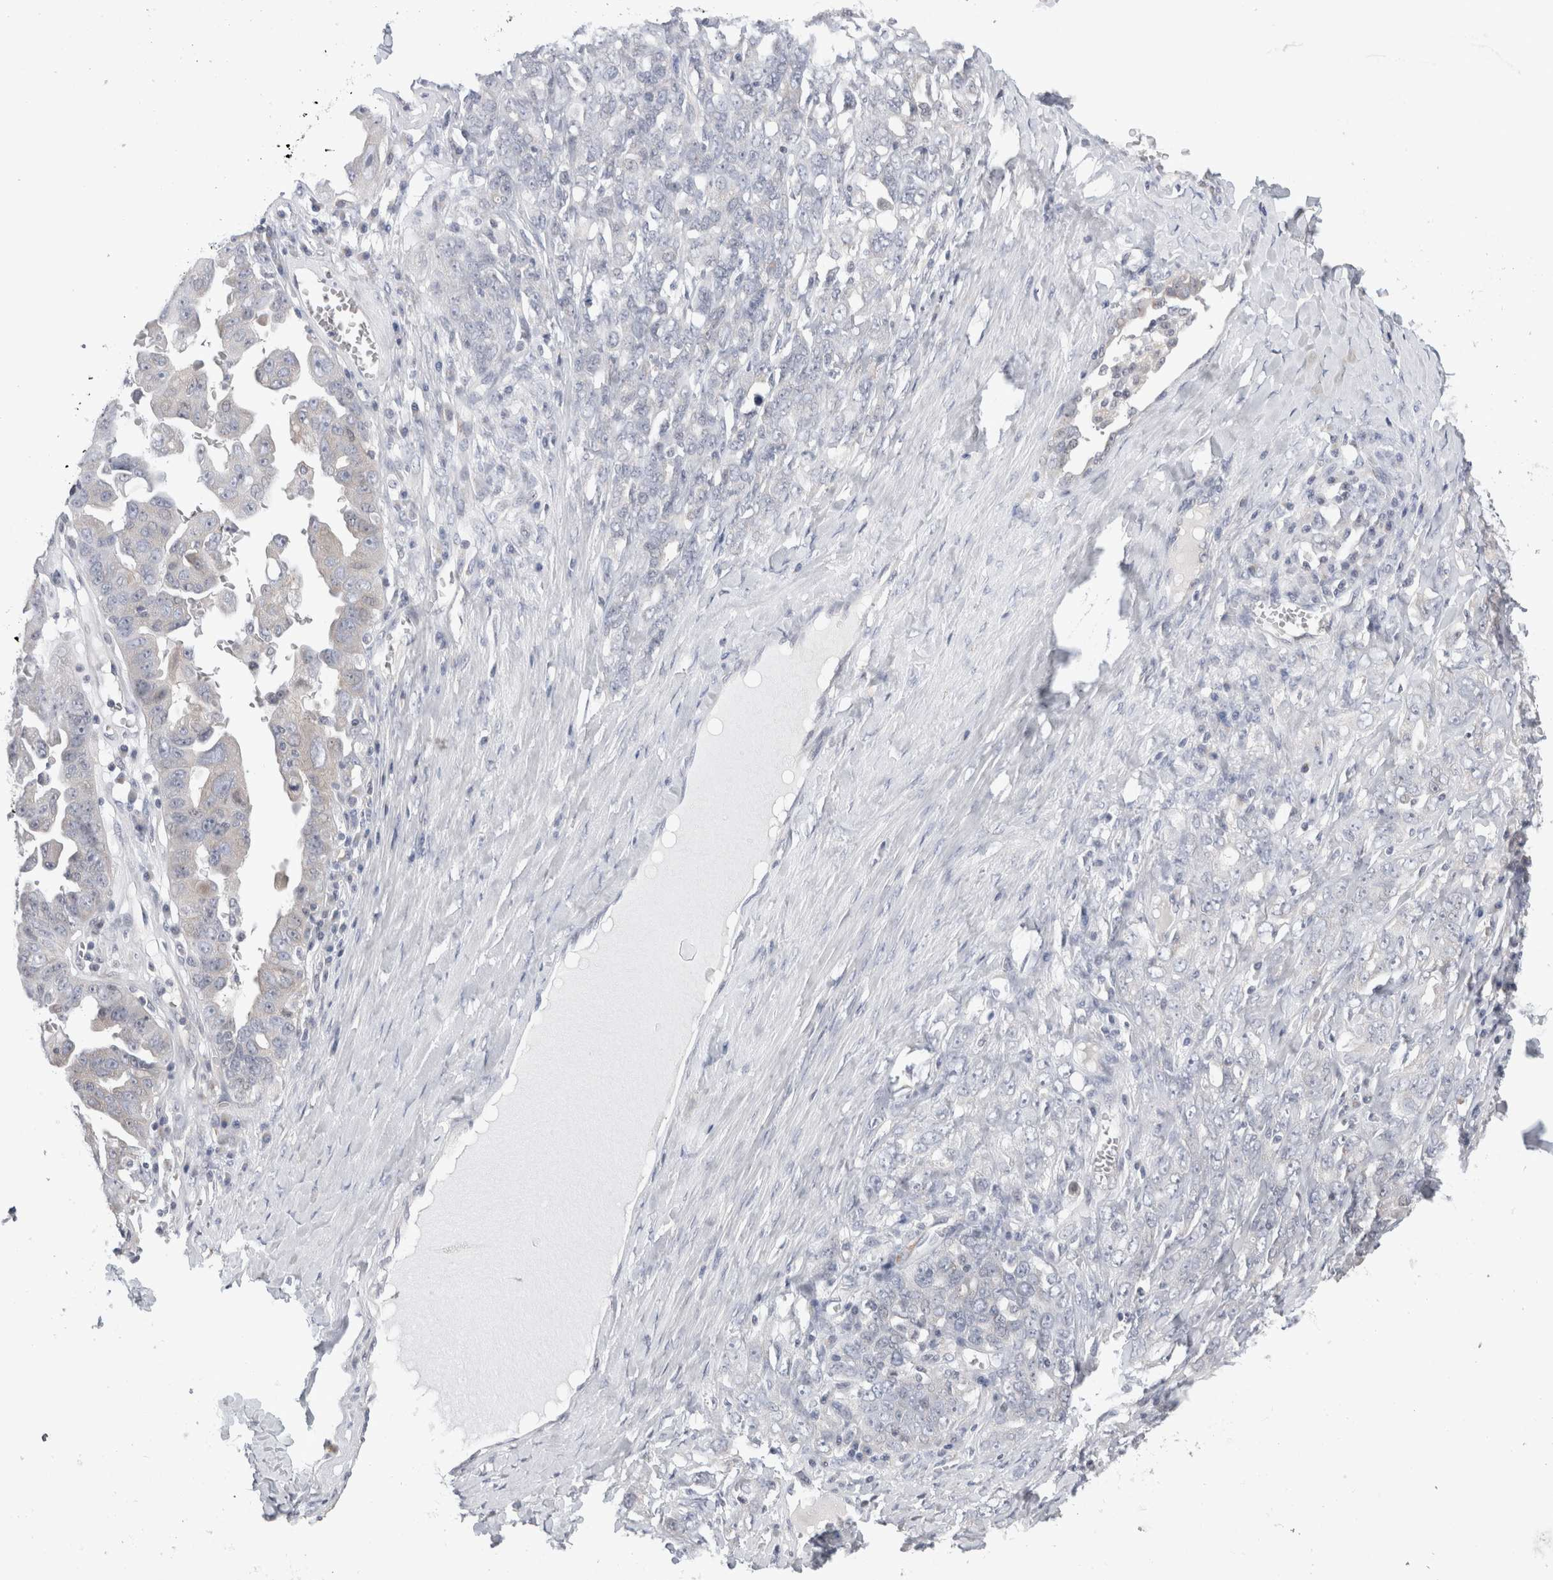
{"staining": {"intensity": "negative", "quantity": "none", "location": "none"}, "tissue": "ovarian cancer", "cell_type": "Tumor cells", "image_type": "cancer", "snomed": [{"axis": "morphology", "description": "Carcinoma, endometroid"}, {"axis": "topography", "description": "Ovary"}], "caption": "A high-resolution photomicrograph shows IHC staining of ovarian endometroid carcinoma, which shows no significant expression in tumor cells.", "gene": "SYTL5", "patient": {"sex": "female", "age": 62}}